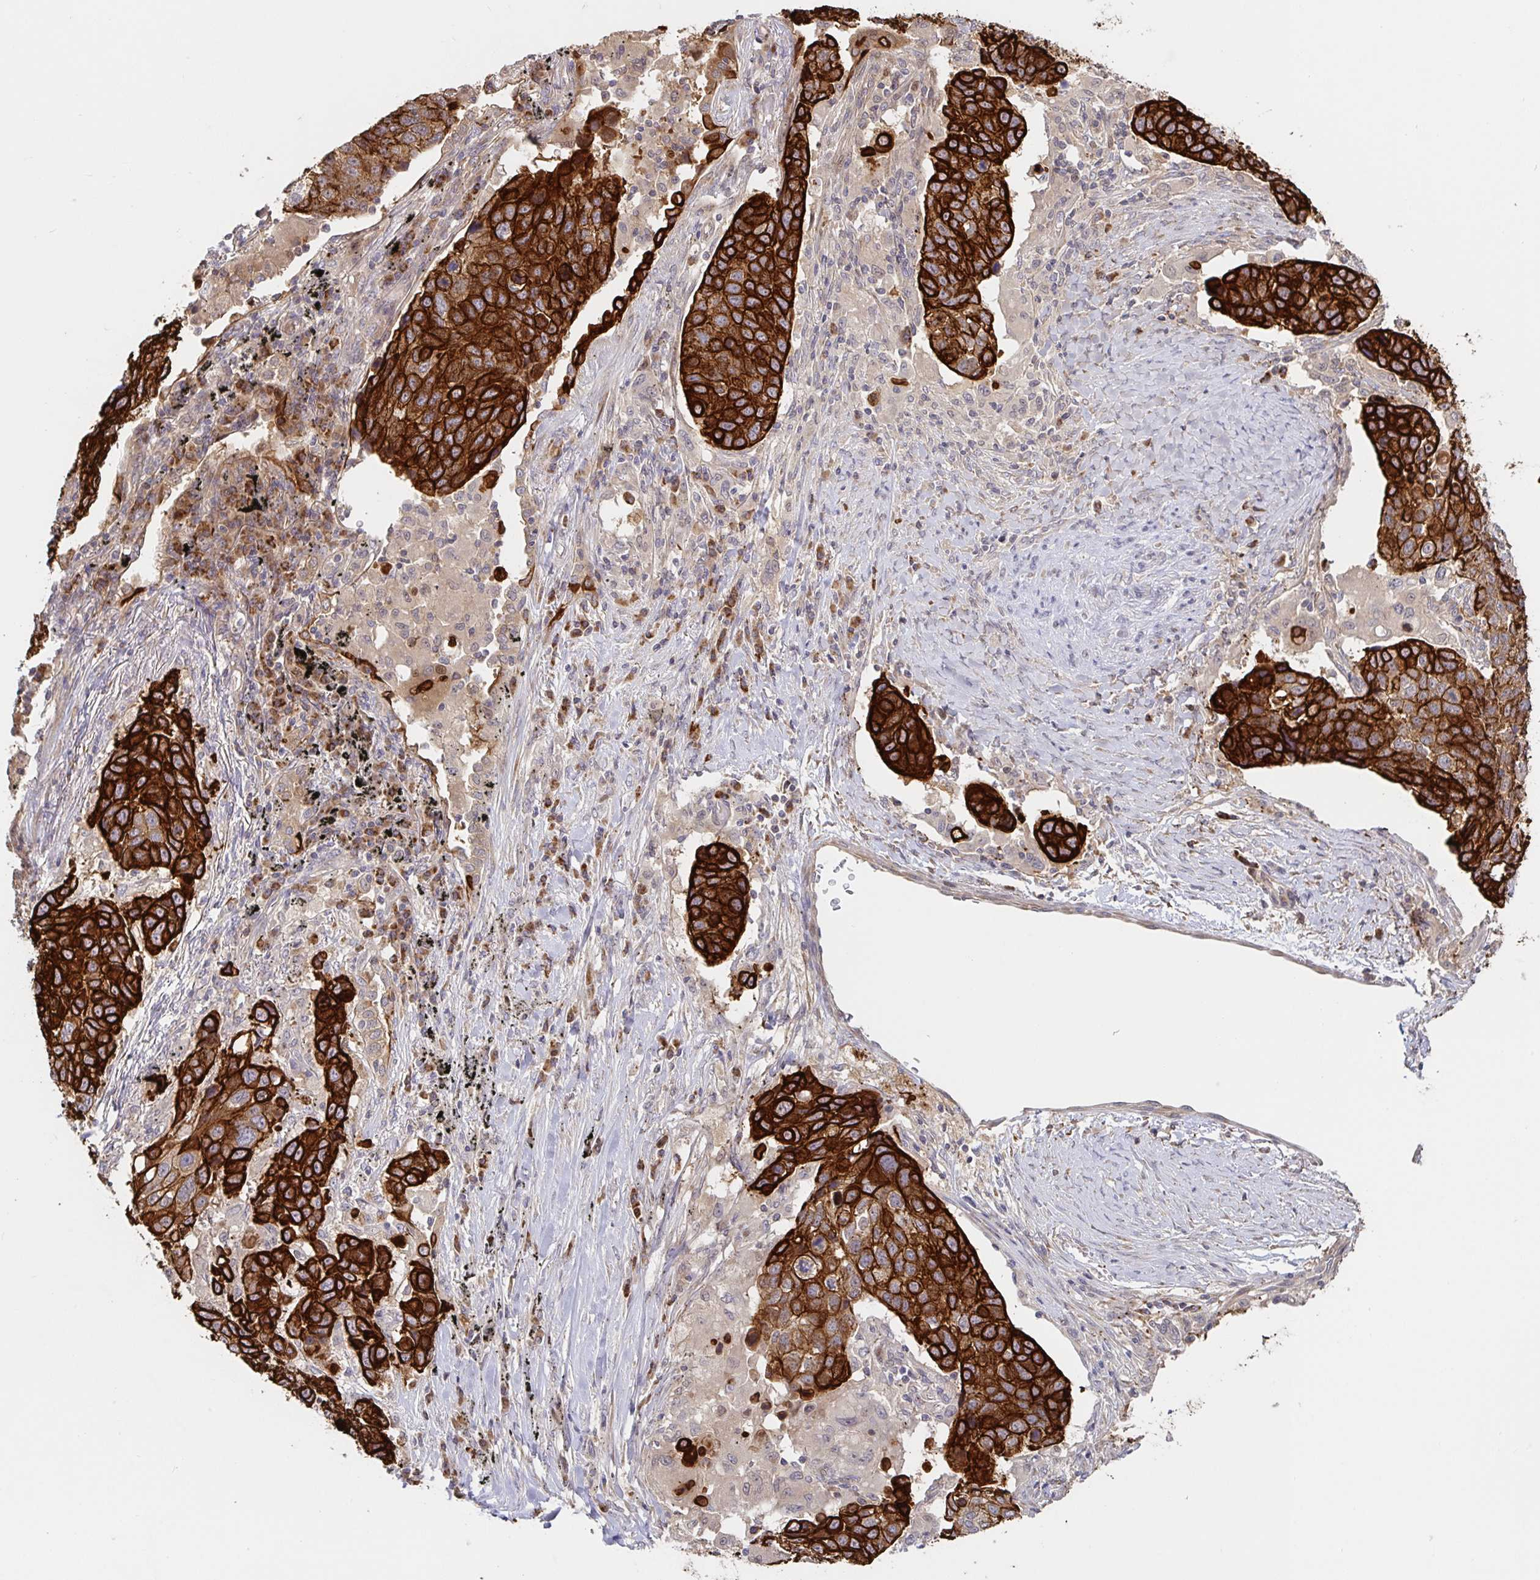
{"staining": {"intensity": "strong", "quantity": ">75%", "location": "cytoplasmic/membranous"}, "tissue": "lung cancer", "cell_type": "Tumor cells", "image_type": "cancer", "snomed": [{"axis": "morphology", "description": "Squamous cell carcinoma, NOS"}, {"axis": "topography", "description": "Lymph node"}, {"axis": "topography", "description": "Lung"}], "caption": "This is a photomicrograph of immunohistochemistry (IHC) staining of lung cancer, which shows strong staining in the cytoplasmic/membranous of tumor cells.", "gene": "AACS", "patient": {"sex": "male", "age": 61}}